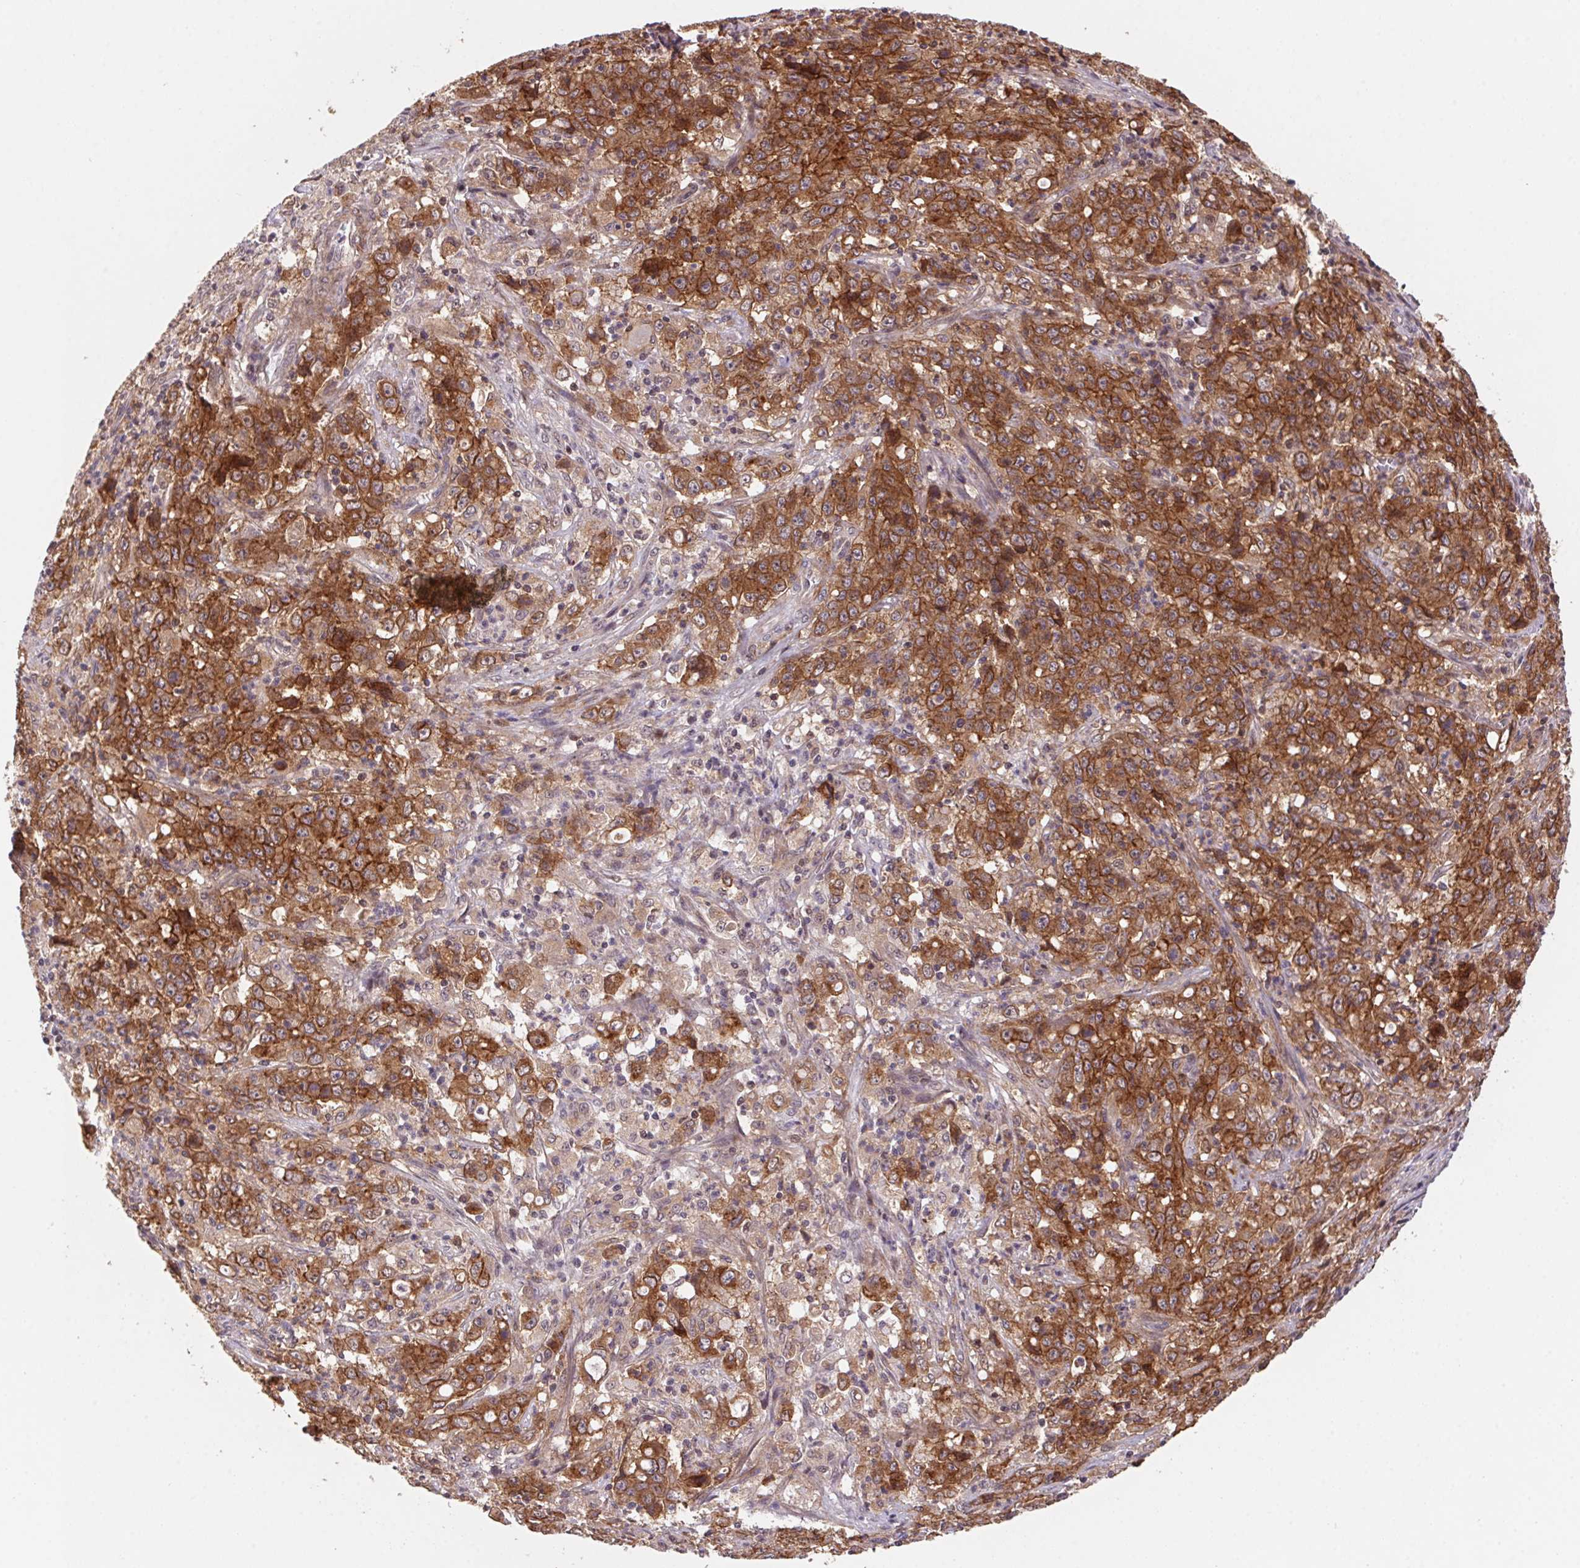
{"staining": {"intensity": "moderate", "quantity": ">75%", "location": "cytoplasmic/membranous"}, "tissue": "stomach cancer", "cell_type": "Tumor cells", "image_type": "cancer", "snomed": [{"axis": "morphology", "description": "Adenocarcinoma, NOS"}, {"axis": "topography", "description": "Stomach, lower"}], "caption": "Stomach cancer (adenocarcinoma) was stained to show a protein in brown. There is medium levels of moderate cytoplasmic/membranous positivity in approximately >75% of tumor cells.", "gene": "SLC52A2", "patient": {"sex": "female", "age": 71}}